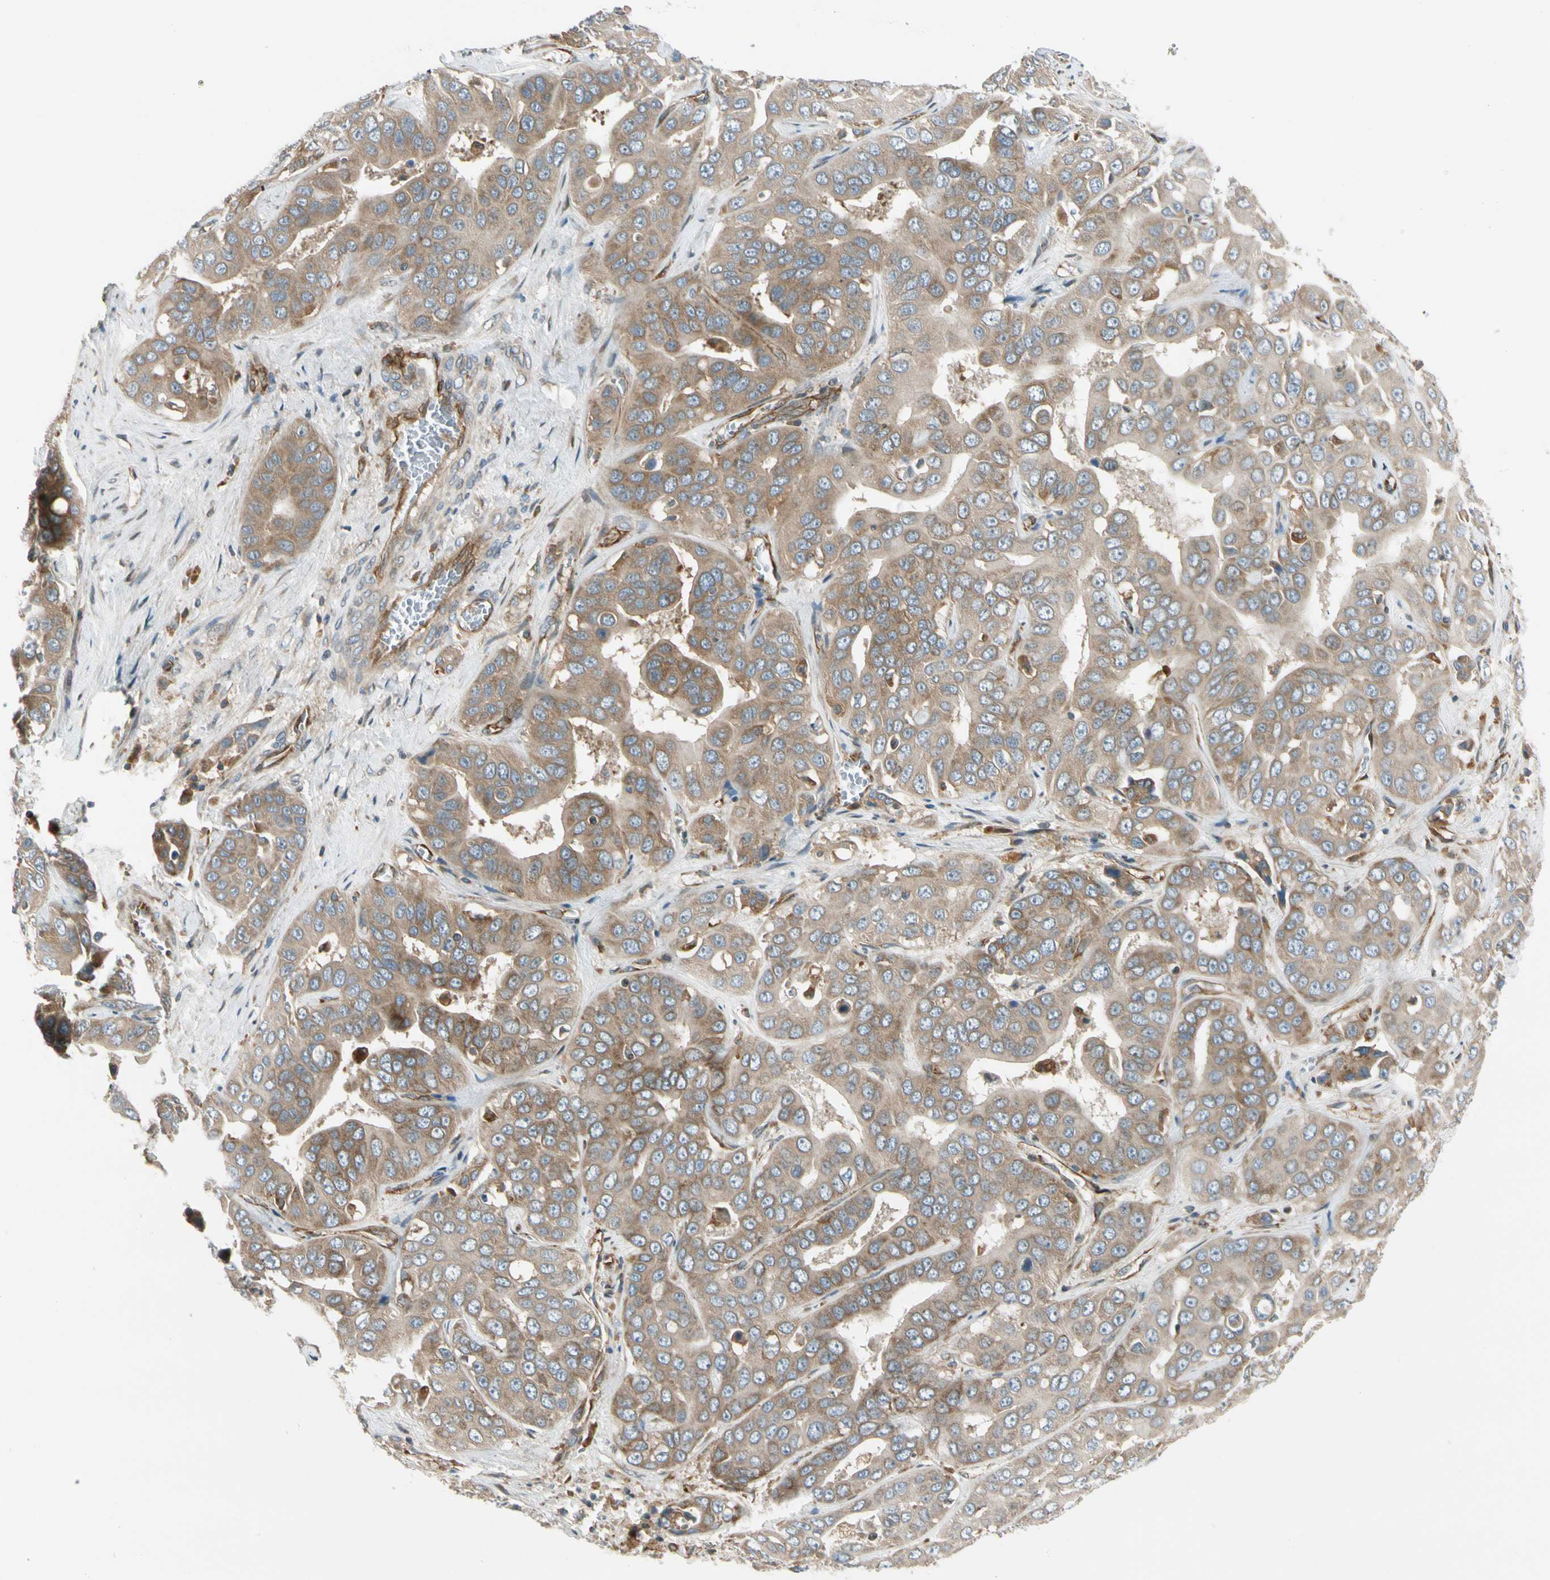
{"staining": {"intensity": "moderate", "quantity": "25%-75%", "location": "cytoplasmic/membranous"}, "tissue": "liver cancer", "cell_type": "Tumor cells", "image_type": "cancer", "snomed": [{"axis": "morphology", "description": "Cholangiocarcinoma"}, {"axis": "topography", "description": "Liver"}], "caption": "A medium amount of moderate cytoplasmic/membranous positivity is present in approximately 25%-75% of tumor cells in liver cancer (cholangiocarcinoma) tissue.", "gene": "TRIO", "patient": {"sex": "female", "age": 52}}